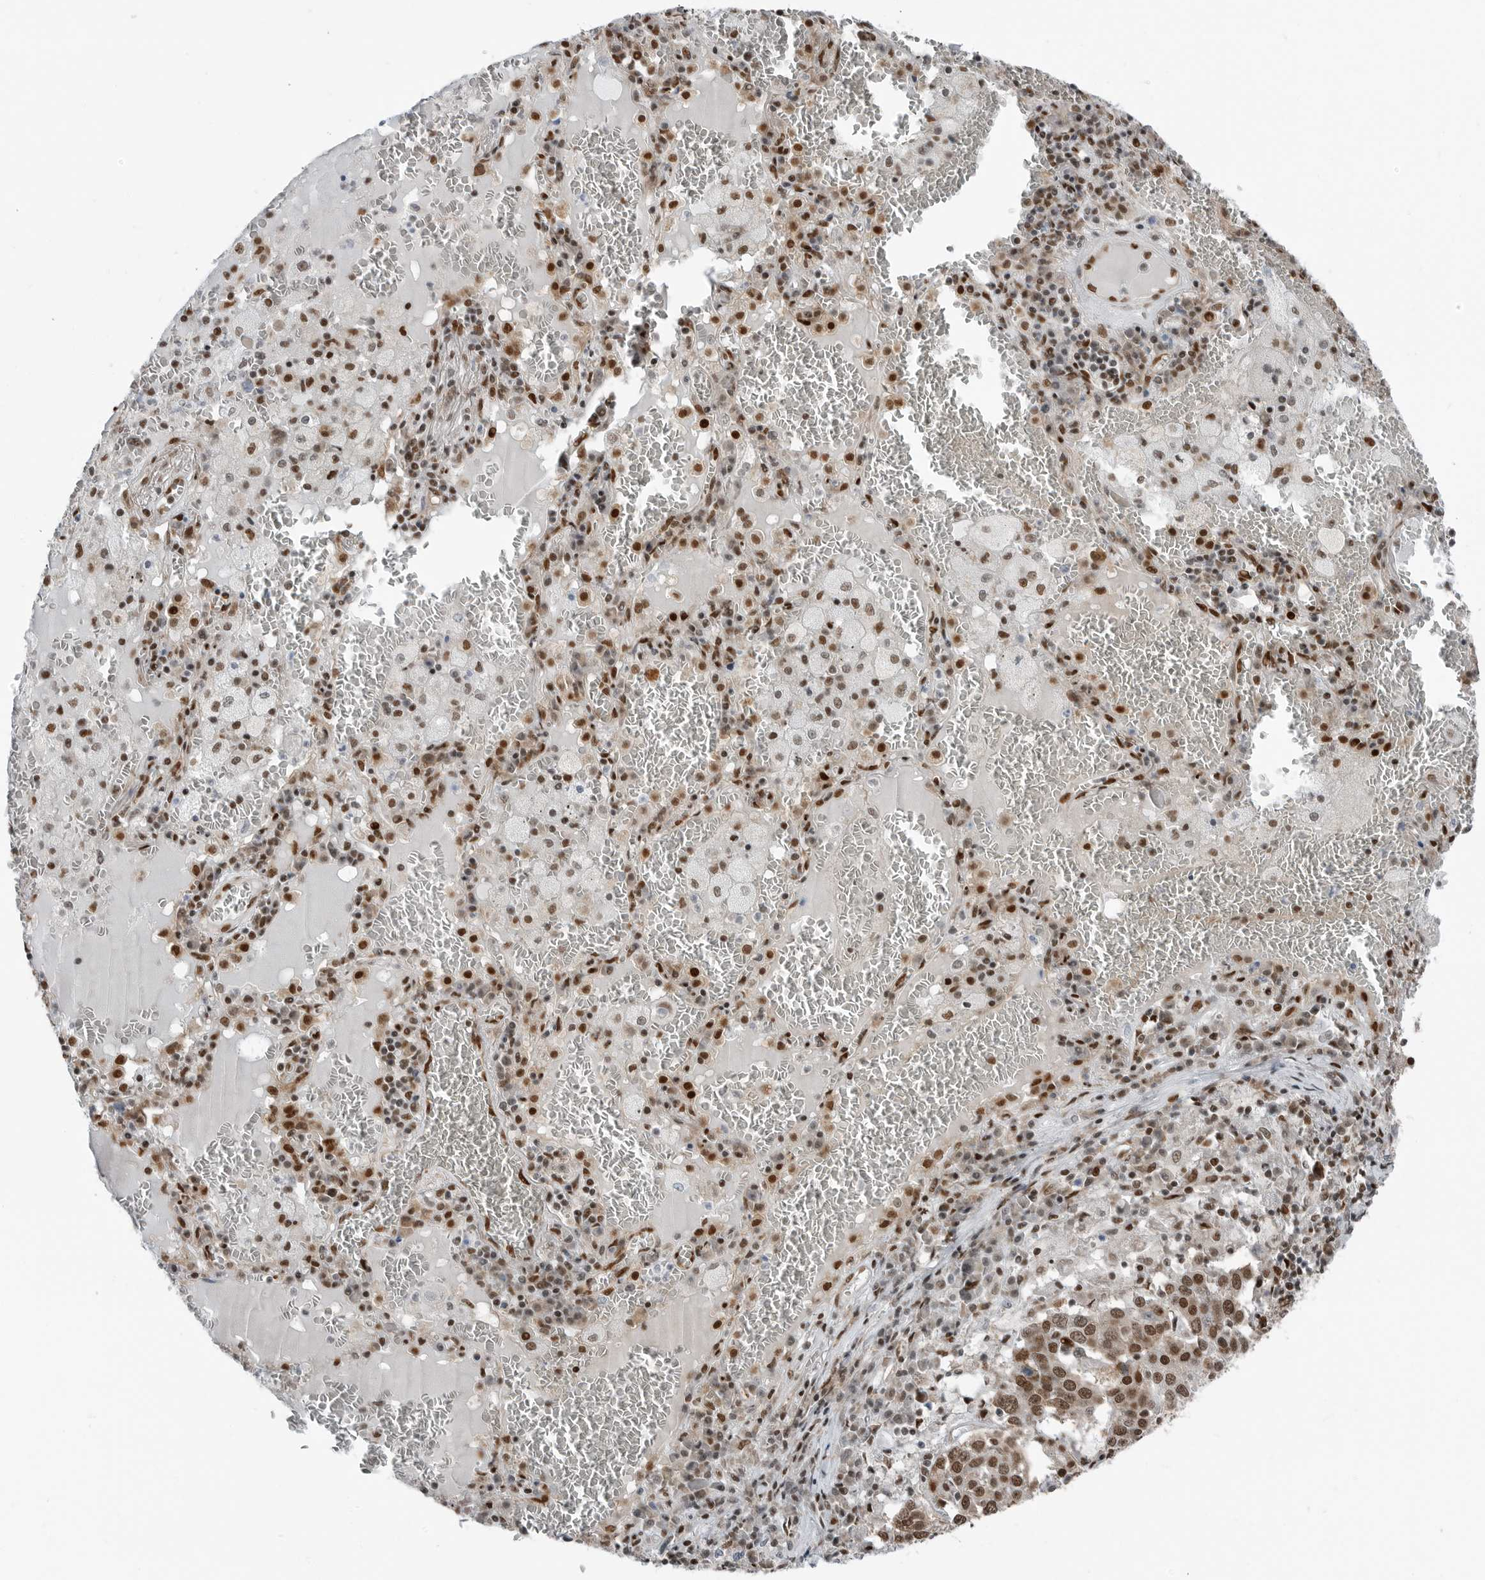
{"staining": {"intensity": "moderate", "quantity": ">75%", "location": "nuclear"}, "tissue": "lung cancer", "cell_type": "Tumor cells", "image_type": "cancer", "snomed": [{"axis": "morphology", "description": "Squamous cell carcinoma, NOS"}, {"axis": "topography", "description": "Lung"}], "caption": "DAB immunohistochemical staining of lung squamous cell carcinoma shows moderate nuclear protein positivity in approximately >75% of tumor cells.", "gene": "BLZF1", "patient": {"sex": "male", "age": 65}}